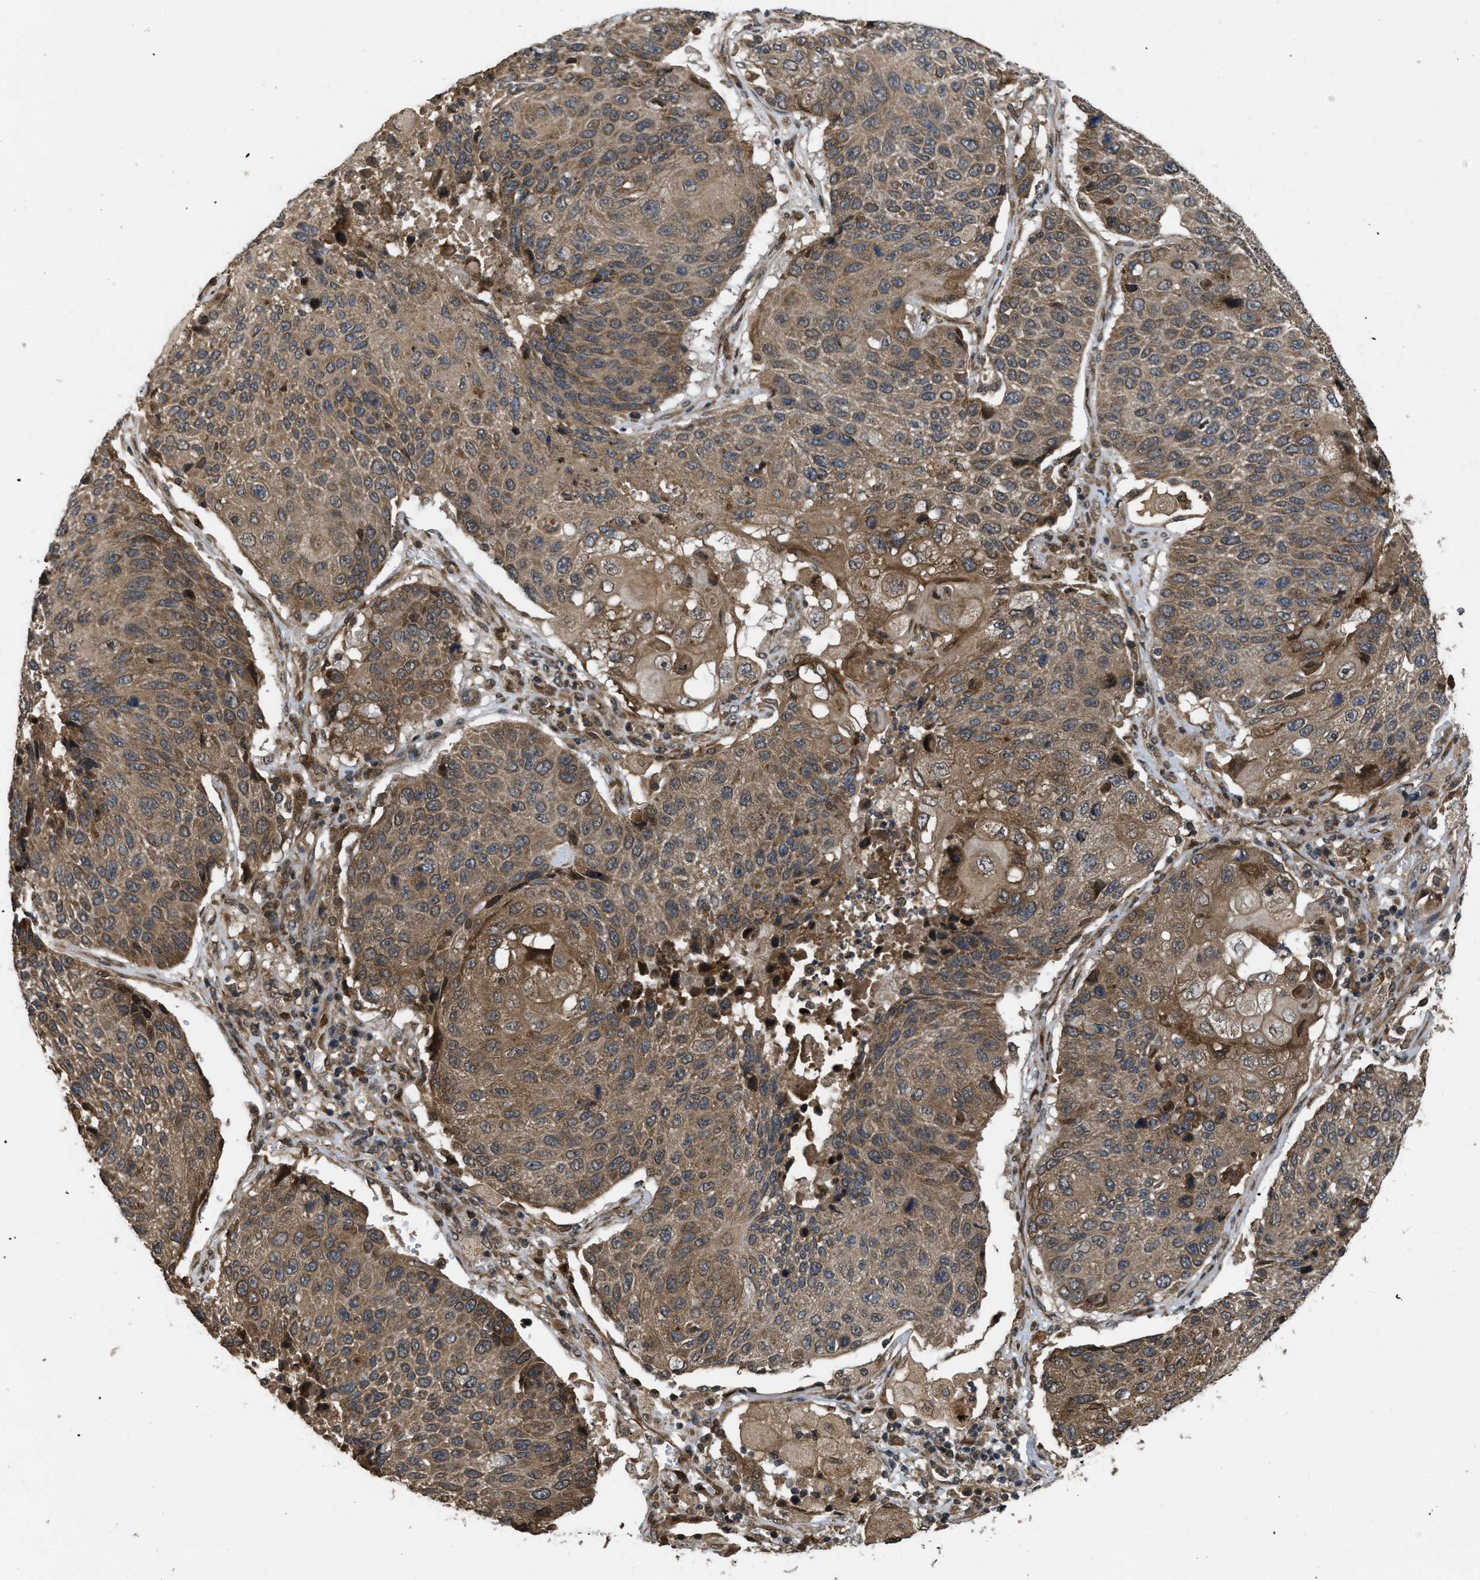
{"staining": {"intensity": "moderate", "quantity": ">75%", "location": "cytoplasmic/membranous"}, "tissue": "lung cancer", "cell_type": "Tumor cells", "image_type": "cancer", "snomed": [{"axis": "morphology", "description": "Squamous cell carcinoma, NOS"}, {"axis": "topography", "description": "Lung"}], "caption": "Squamous cell carcinoma (lung) stained with DAB (3,3'-diaminobenzidine) IHC displays medium levels of moderate cytoplasmic/membranous expression in approximately >75% of tumor cells.", "gene": "SPTLC1", "patient": {"sex": "male", "age": 61}}